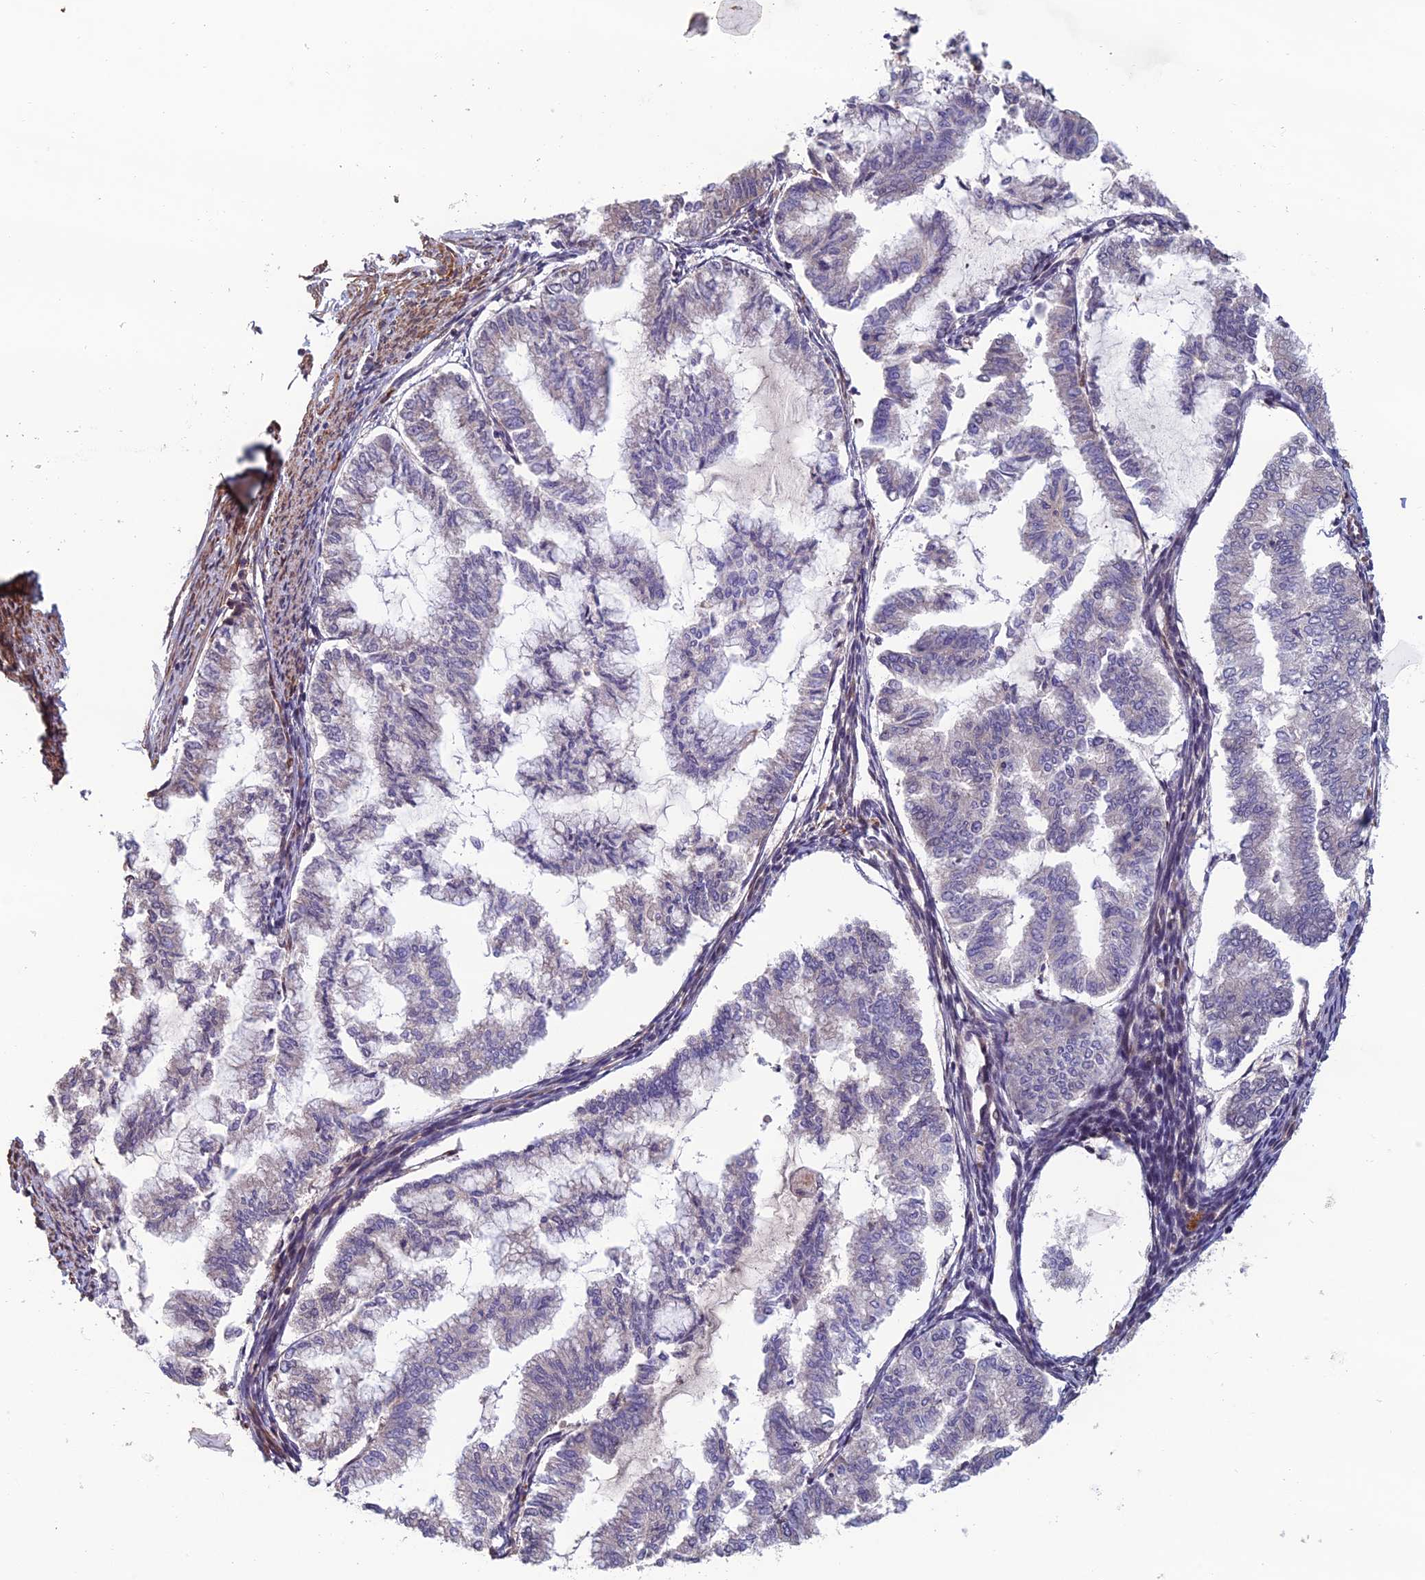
{"staining": {"intensity": "negative", "quantity": "none", "location": "none"}, "tissue": "endometrial cancer", "cell_type": "Tumor cells", "image_type": "cancer", "snomed": [{"axis": "morphology", "description": "Adenocarcinoma, NOS"}, {"axis": "topography", "description": "Endometrium"}], "caption": "Immunohistochemistry (IHC) micrograph of neoplastic tissue: endometrial adenocarcinoma stained with DAB shows no significant protein expression in tumor cells.", "gene": "CCDC183", "patient": {"sex": "female", "age": 79}}